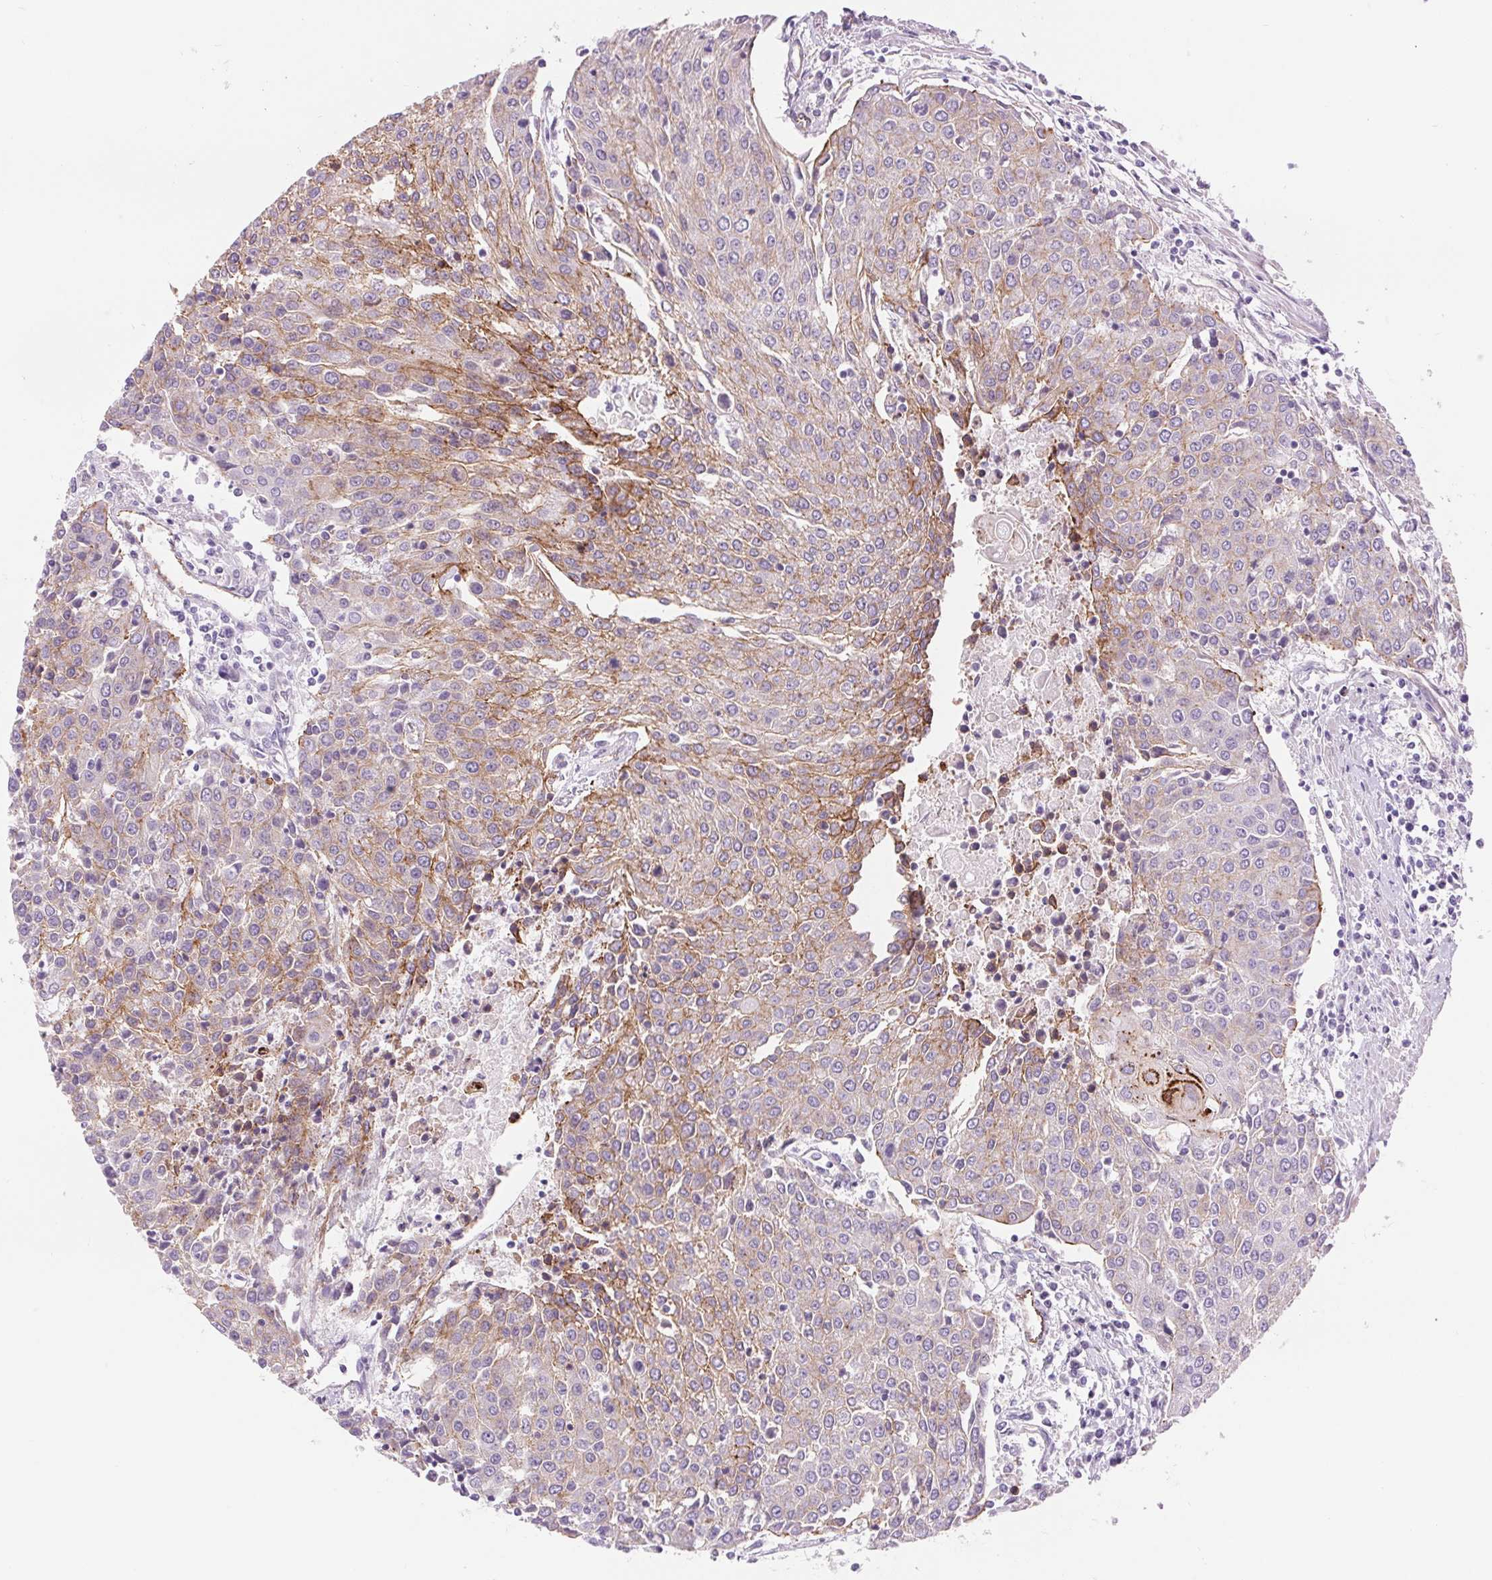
{"staining": {"intensity": "moderate", "quantity": "<25%", "location": "cytoplasmic/membranous"}, "tissue": "urothelial cancer", "cell_type": "Tumor cells", "image_type": "cancer", "snomed": [{"axis": "morphology", "description": "Urothelial carcinoma, High grade"}, {"axis": "topography", "description": "Urinary bladder"}], "caption": "Brown immunohistochemical staining in human urothelial cancer exhibits moderate cytoplasmic/membranous staining in approximately <25% of tumor cells. The protein of interest is stained brown, and the nuclei are stained in blue (DAB IHC with brightfield microscopy, high magnification).", "gene": "DIXDC1", "patient": {"sex": "female", "age": 85}}